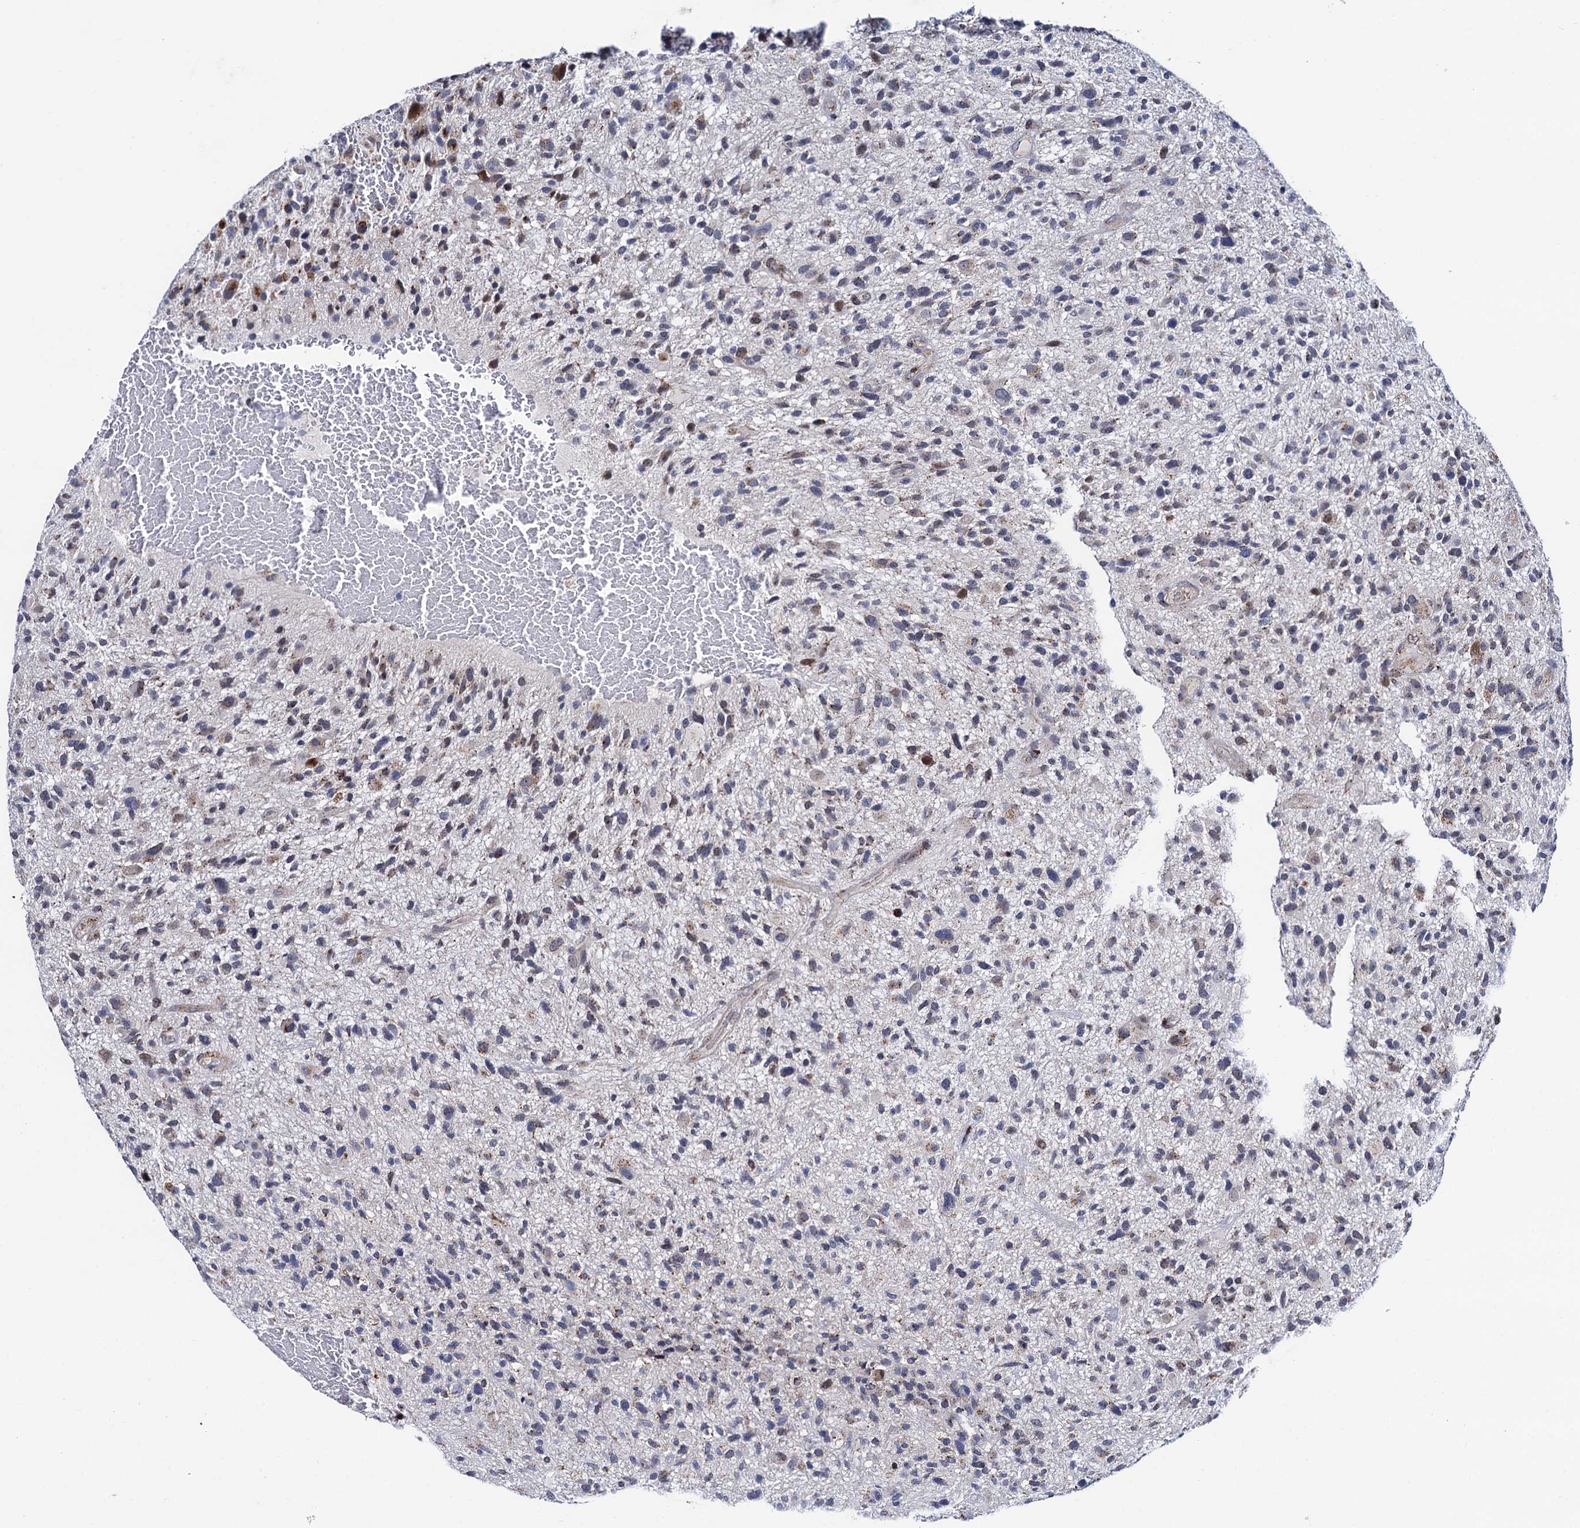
{"staining": {"intensity": "weak", "quantity": "<25%", "location": "nuclear"}, "tissue": "glioma", "cell_type": "Tumor cells", "image_type": "cancer", "snomed": [{"axis": "morphology", "description": "Glioma, malignant, High grade"}, {"axis": "topography", "description": "Brain"}], "caption": "High power microscopy photomicrograph of an immunohistochemistry image of malignant glioma (high-grade), revealing no significant positivity in tumor cells.", "gene": "THAP2", "patient": {"sex": "male", "age": 47}}